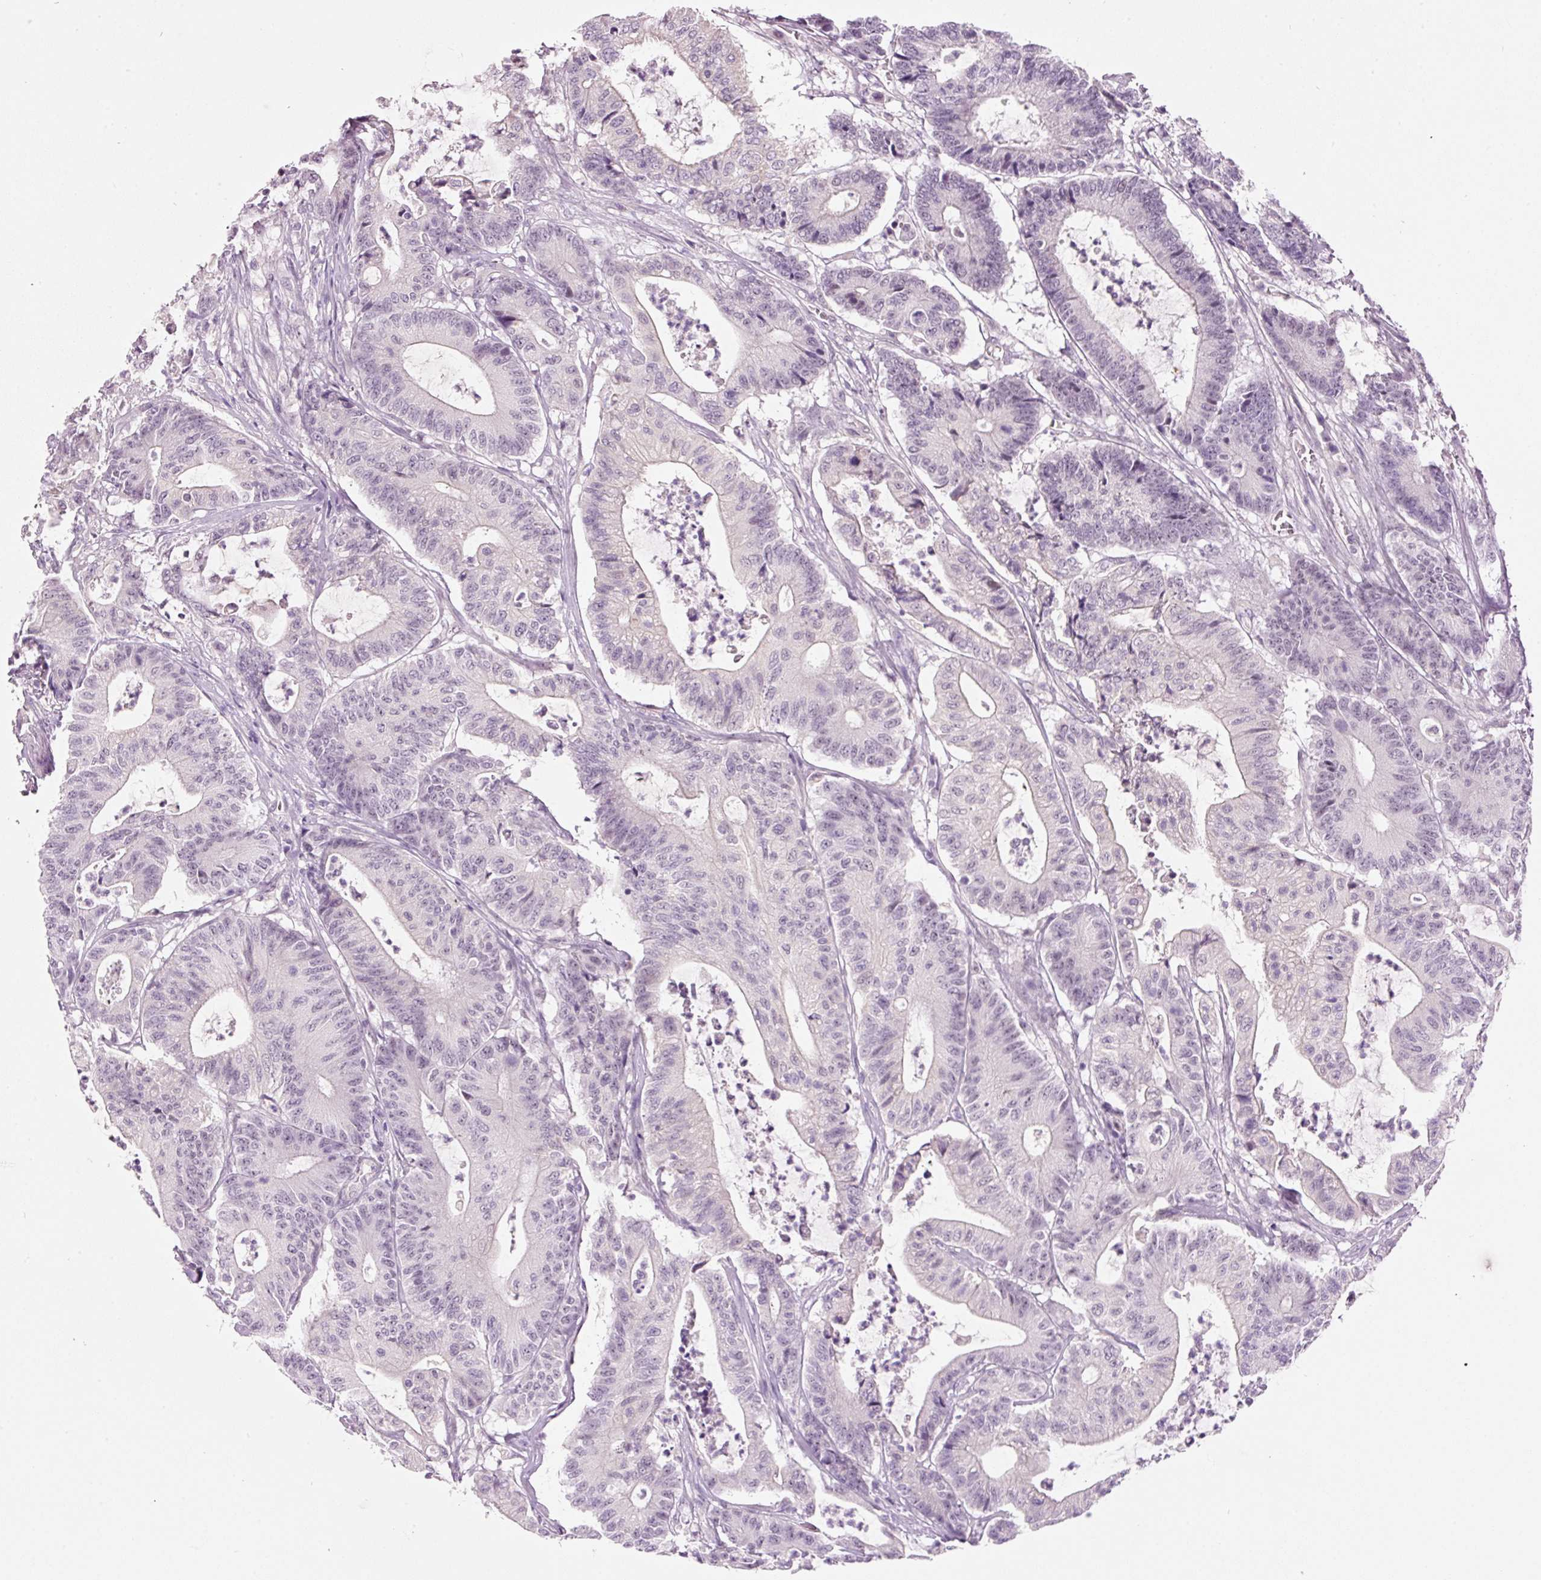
{"staining": {"intensity": "negative", "quantity": "none", "location": "none"}, "tissue": "colorectal cancer", "cell_type": "Tumor cells", "image_type": "cancer", "snomed": [{"axis": "morphology", "description": "Adenocarcinoma, NOS"}, {"axis": "topography", "description": "Colon"}], "caption": "Immunohistochemistry (IHC) micrograph of neoplastic tissue: colorectal cancer stained with DAB reveals no significant protein positivity in tumor cells. (DAB IHC with hematoxylin counter stain).", "gene": "GCG", "patient": {"sex": "female", "age": 84}}